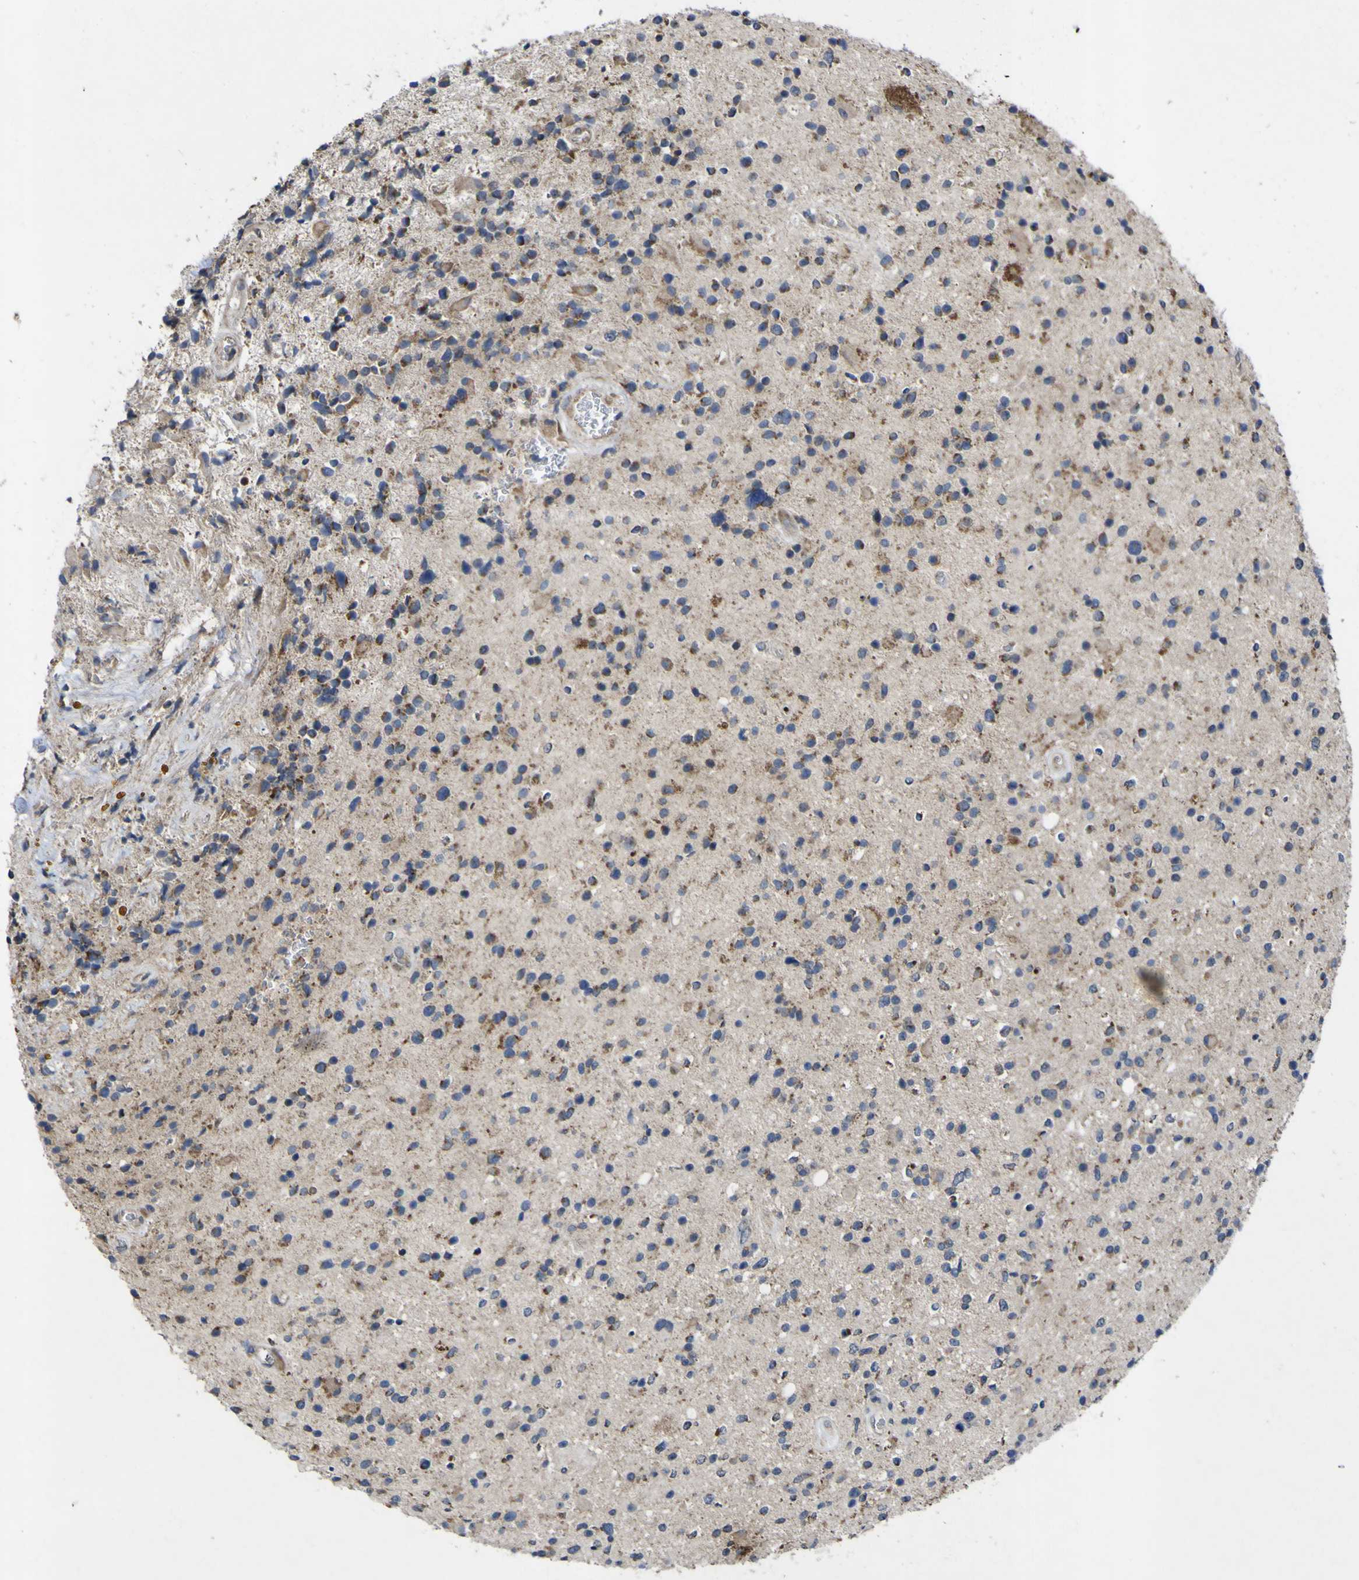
{"staining": {"intensity": "moderate", "quantity": "<25%", "location": "cytoplasmic/membranous"}, "tissue": "glioma", "cell_type": "Tumor cells", "image_type": "cancer", "snomed": [{"axis": "morphology", "description": "Glioma, malignant, High grade"}, {"axis": "topography", "description": "Brain"}], "caption": "Immunohistochemistry photomicrograph of high-grade glioma (malignant) stained for a protein (brown), which demonstrates low levels of moderate cytoplasmic/membranous staining in about <25% of tumor cells.", "gene": "IRAK2", "patient": {"sex": "male", "age": 33}}